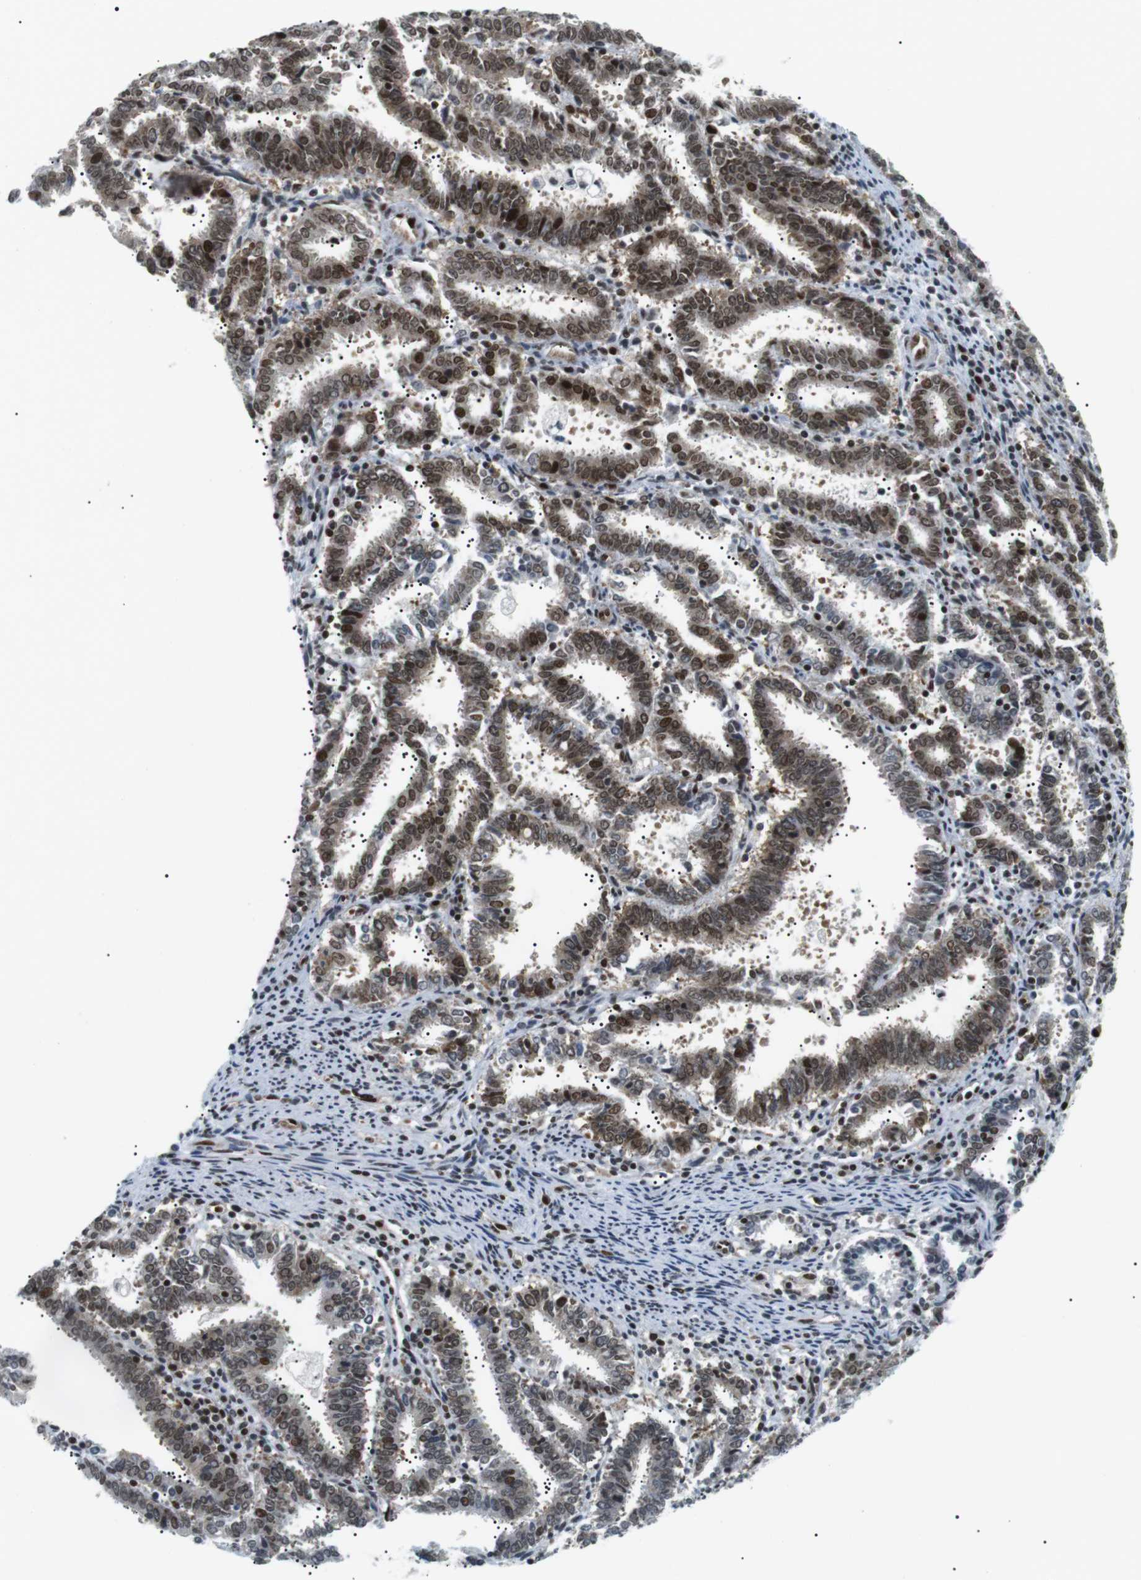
{"staining": {"intensity": "strong", "quantity": "25%-75%", "location": "nuclear"}, "tissue": "endometrial cancer", "cell_type": "Tumor cells", "image_type": "cancer", "snomed": [{"axis": "morphology", "description": "Adenocarcinoma, NOS"}, {"axis": "topography", "description": "Uterus"}], "caption": "Immunohistochemistry micrograph of adenocarcinoma (endometrial) stained for a protein (brown), which demonstrates high levels of strong nuclear expression in approximately 25%-75% of tumor cells.", "gene": "CDC27", "patient": {"sex": "female", "age": 83}}